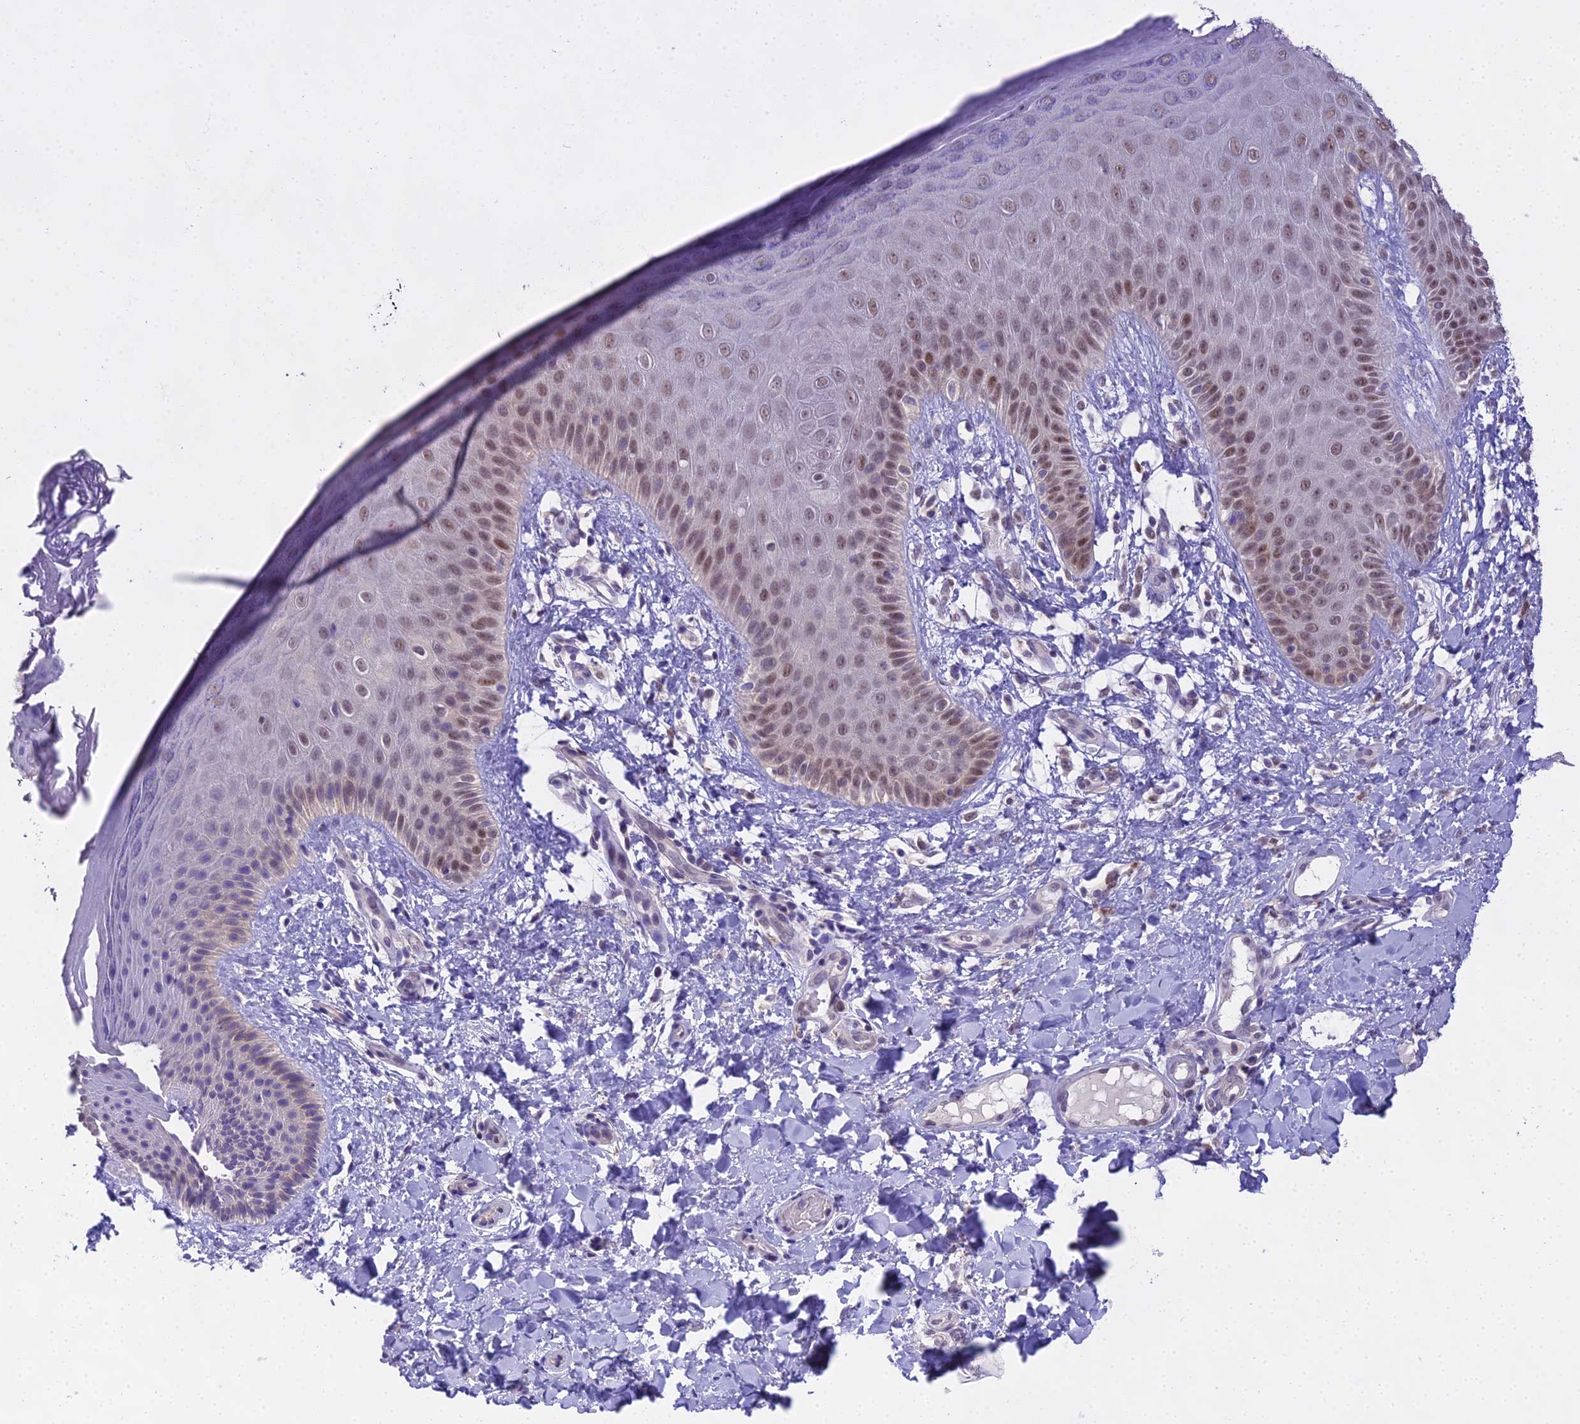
{"staining": {"intensity": "moderate", "quantity": "25%-75%", "location": "nuclear"}, "tissue": "skin", "cell_type": "Epidermal cells", "image_type": "normal", "snomed": [{"axis": "morphology", "description": "Normal tissue, NOS"}, {"axis": "morphology", "description": "Neoplasm, malignant, NOS"}, {"axis": "topography", "description": "Anal"}], "caption": "This is an image of immunohistochemistry (IHC) staining of normal skin, which shows moderate positivity in the nuclear of epidermal cells.", "gene": "MAT2A", "patient": {"sex": "male", "age": 47}}